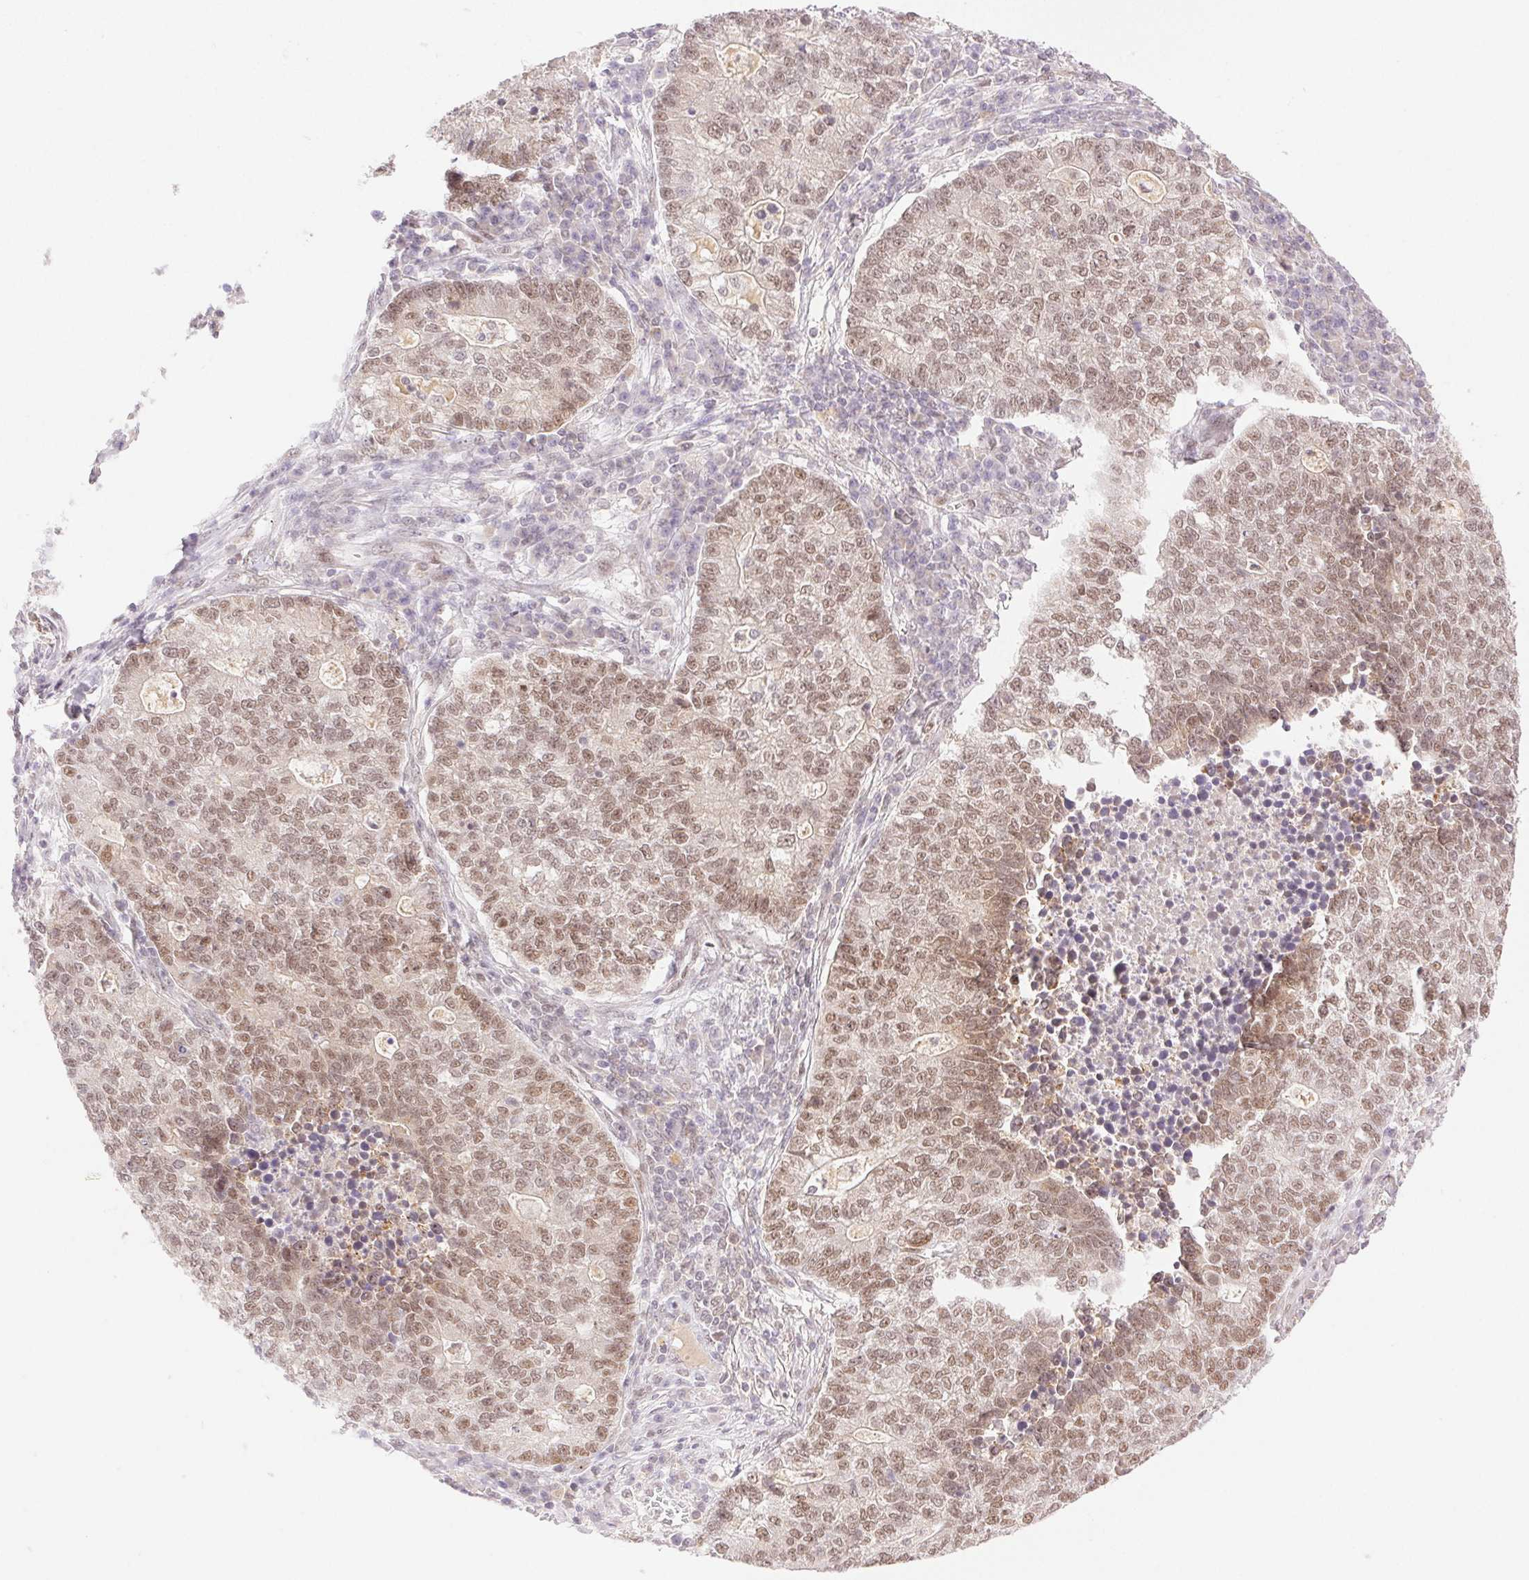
{"staining": {"intensity": "moderate", "quantity": ">75%", "location": "nuclear"}, "tissue": "lung cancer", "cell_type": "Tumor cells", "image_type": "cancer", "snomed": [{"axis": "morphology", "description": "Adenocarcinoma, NOS"}, {"axis": "topography", "description": "Lung"}], "caption": "Immunohistochemistry of lung cancer (adenocarcinoma) displays medium levels of moderate nuclear expression in about >75% of tumor cells.", "gene": "H2AZ2", "patient": {"sex": "male", "age": 57}}